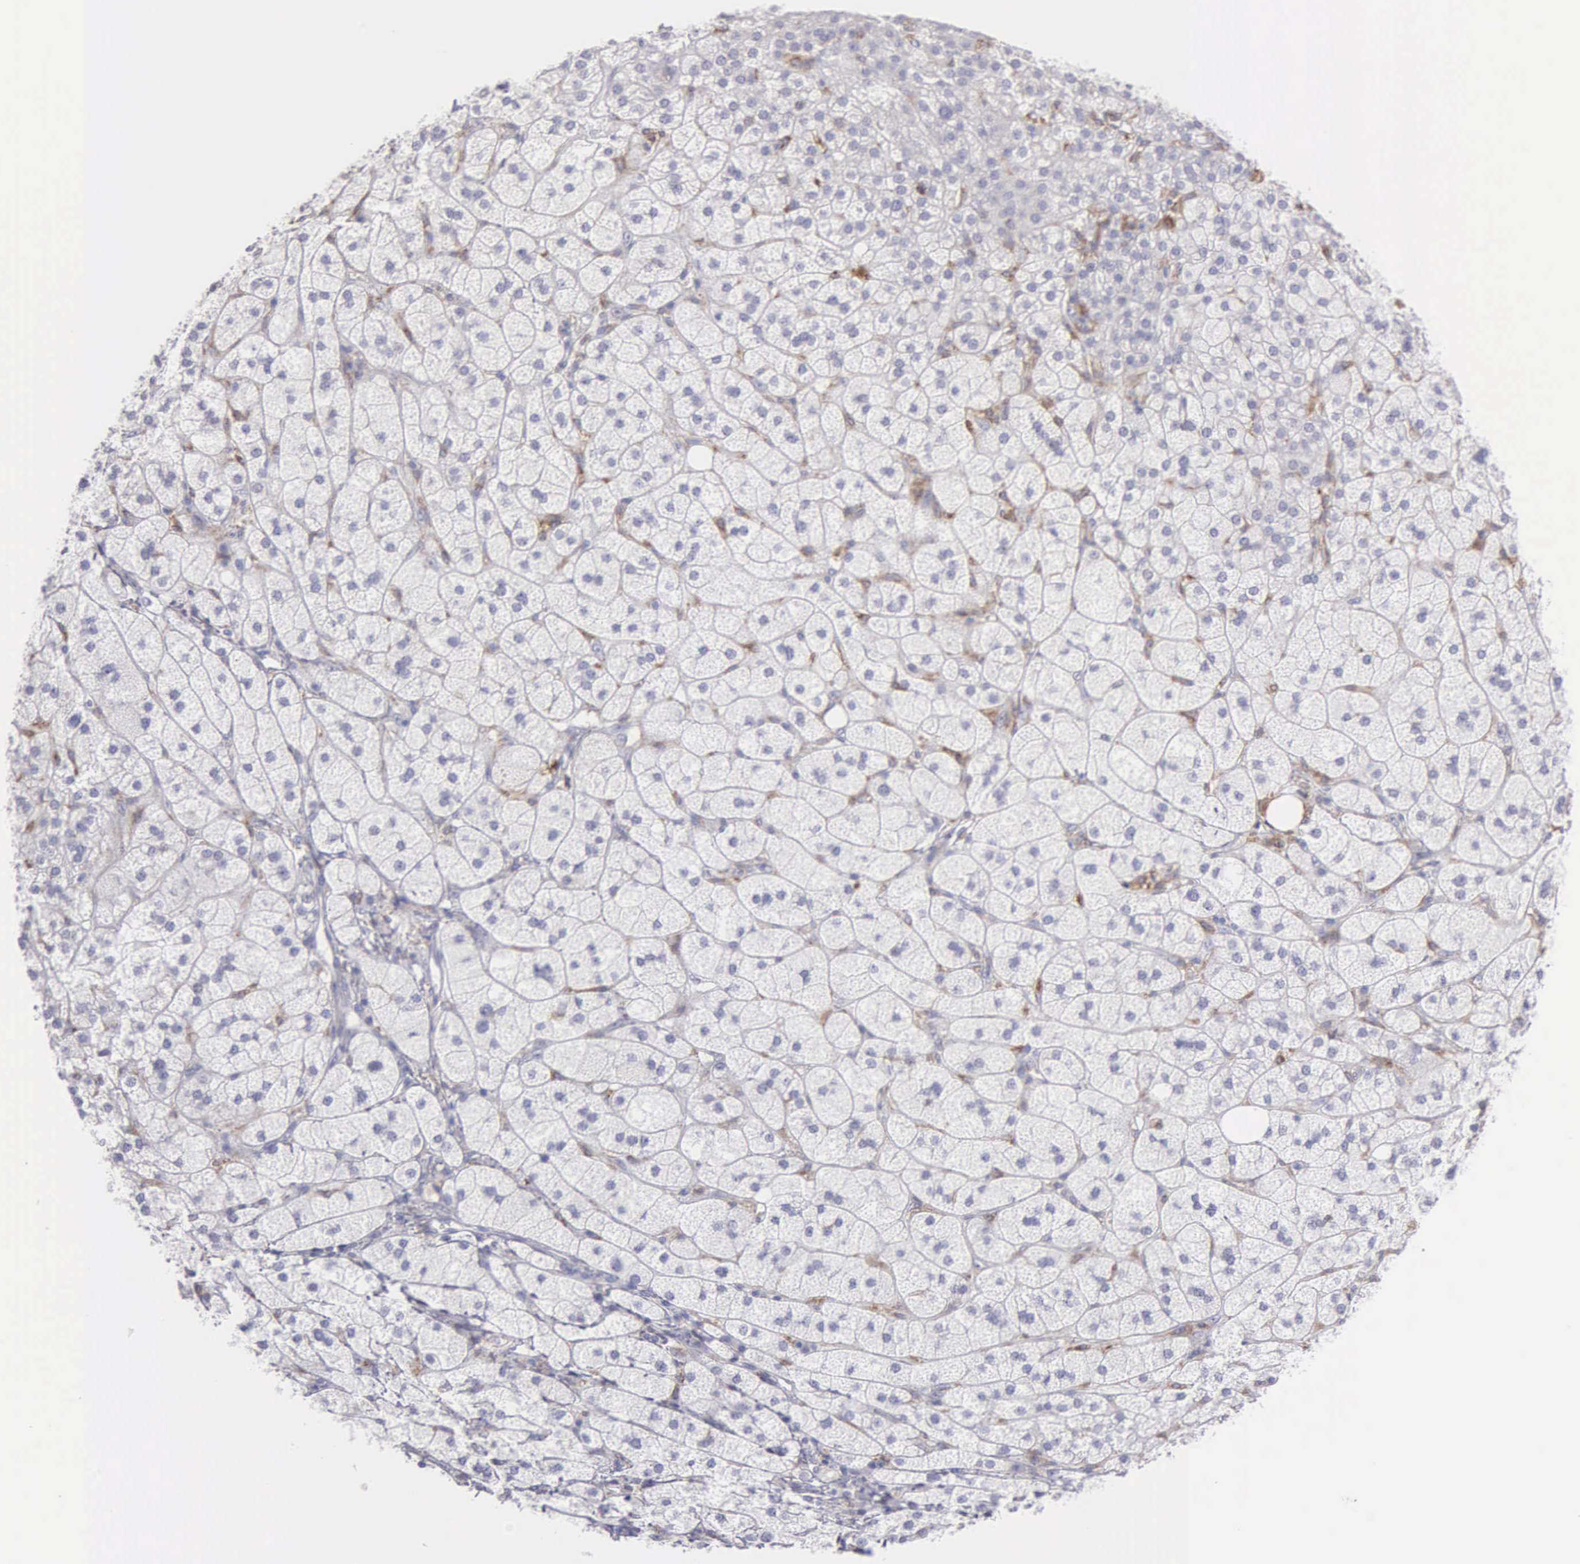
{"staining": {"intensity": "negative", "quantity": "none", "location": "none"}, "tissue": "adrenal gland", "cell_type": "Glandular cells", "image_type": "normal", "snomed": [{"axis": "morphology", "description": "Normal tissue, NOS"}, {"axis": "topography", "description": "Adrenal gland"}], "caption": "There is no significant positivity in glandular cells of adrenal gland. (Immunohistochemistry, brightfield microscopy, high magnification).", "gene": "TYRP1", "patient": {"sex": "female", "age": 60}}